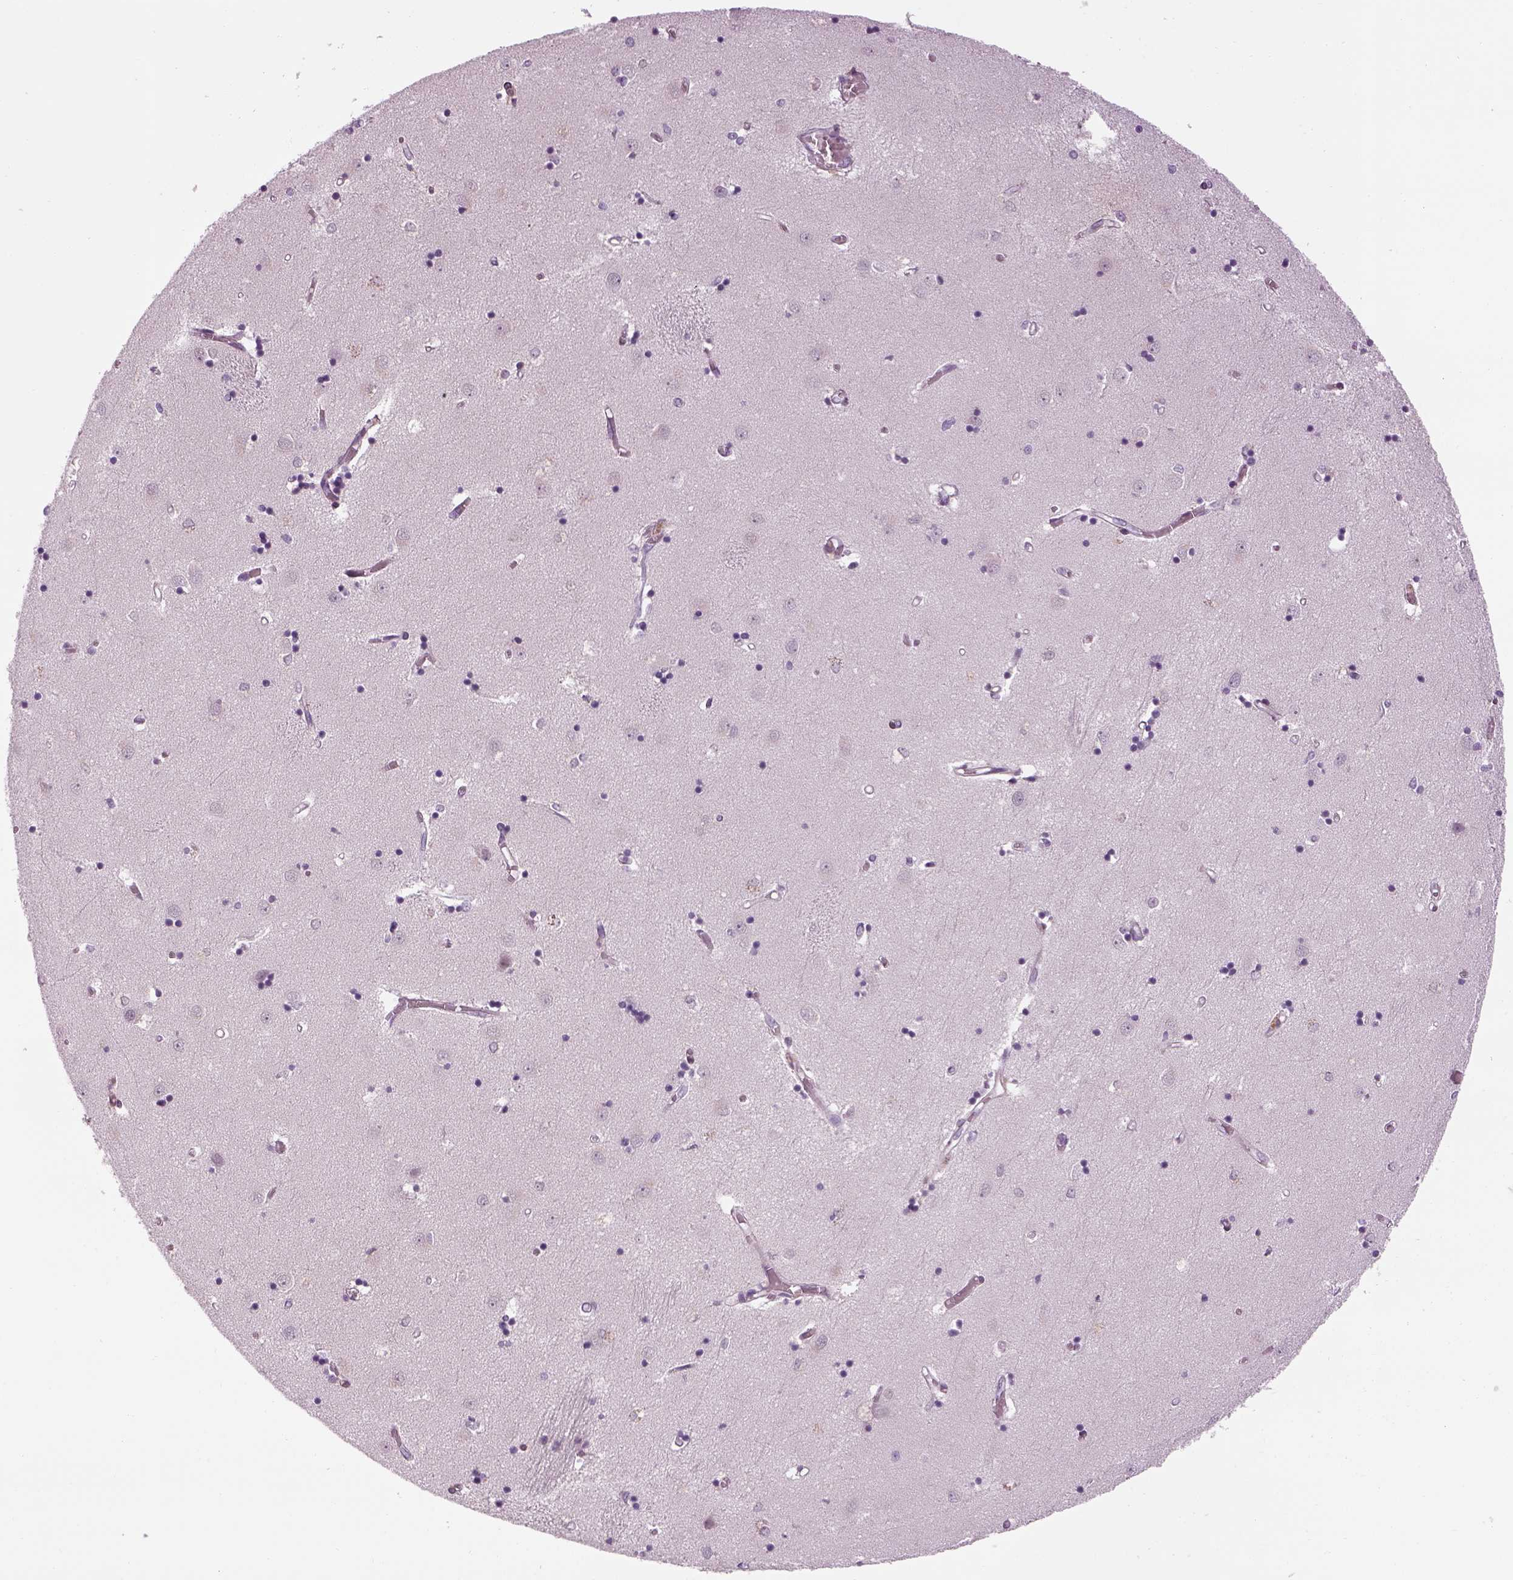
{"staining": {"intensity": "negative", "quantity": "none", "location": "none"}, "tissue": "caudate", "cell_type": "Glial cells", "image_type": "normal", "snomed": [{"axis": "morphology", "description": "Normal tissue, NOS"}, {"axis": "topography", "description": "Lateral ventricle wall"}], "caption": "The IHC photomicrograph has no significant expression in glial cells of caudate. The staining was performed using DAB (3,3'-diaminobenzidine) to visualize the protein expression in brown, while the nuclei were stained in blue with hematoxylin (Magnification: 20x).", "gene": "LRRIQ3", "patient": {"sex": "male", "age": 54}}